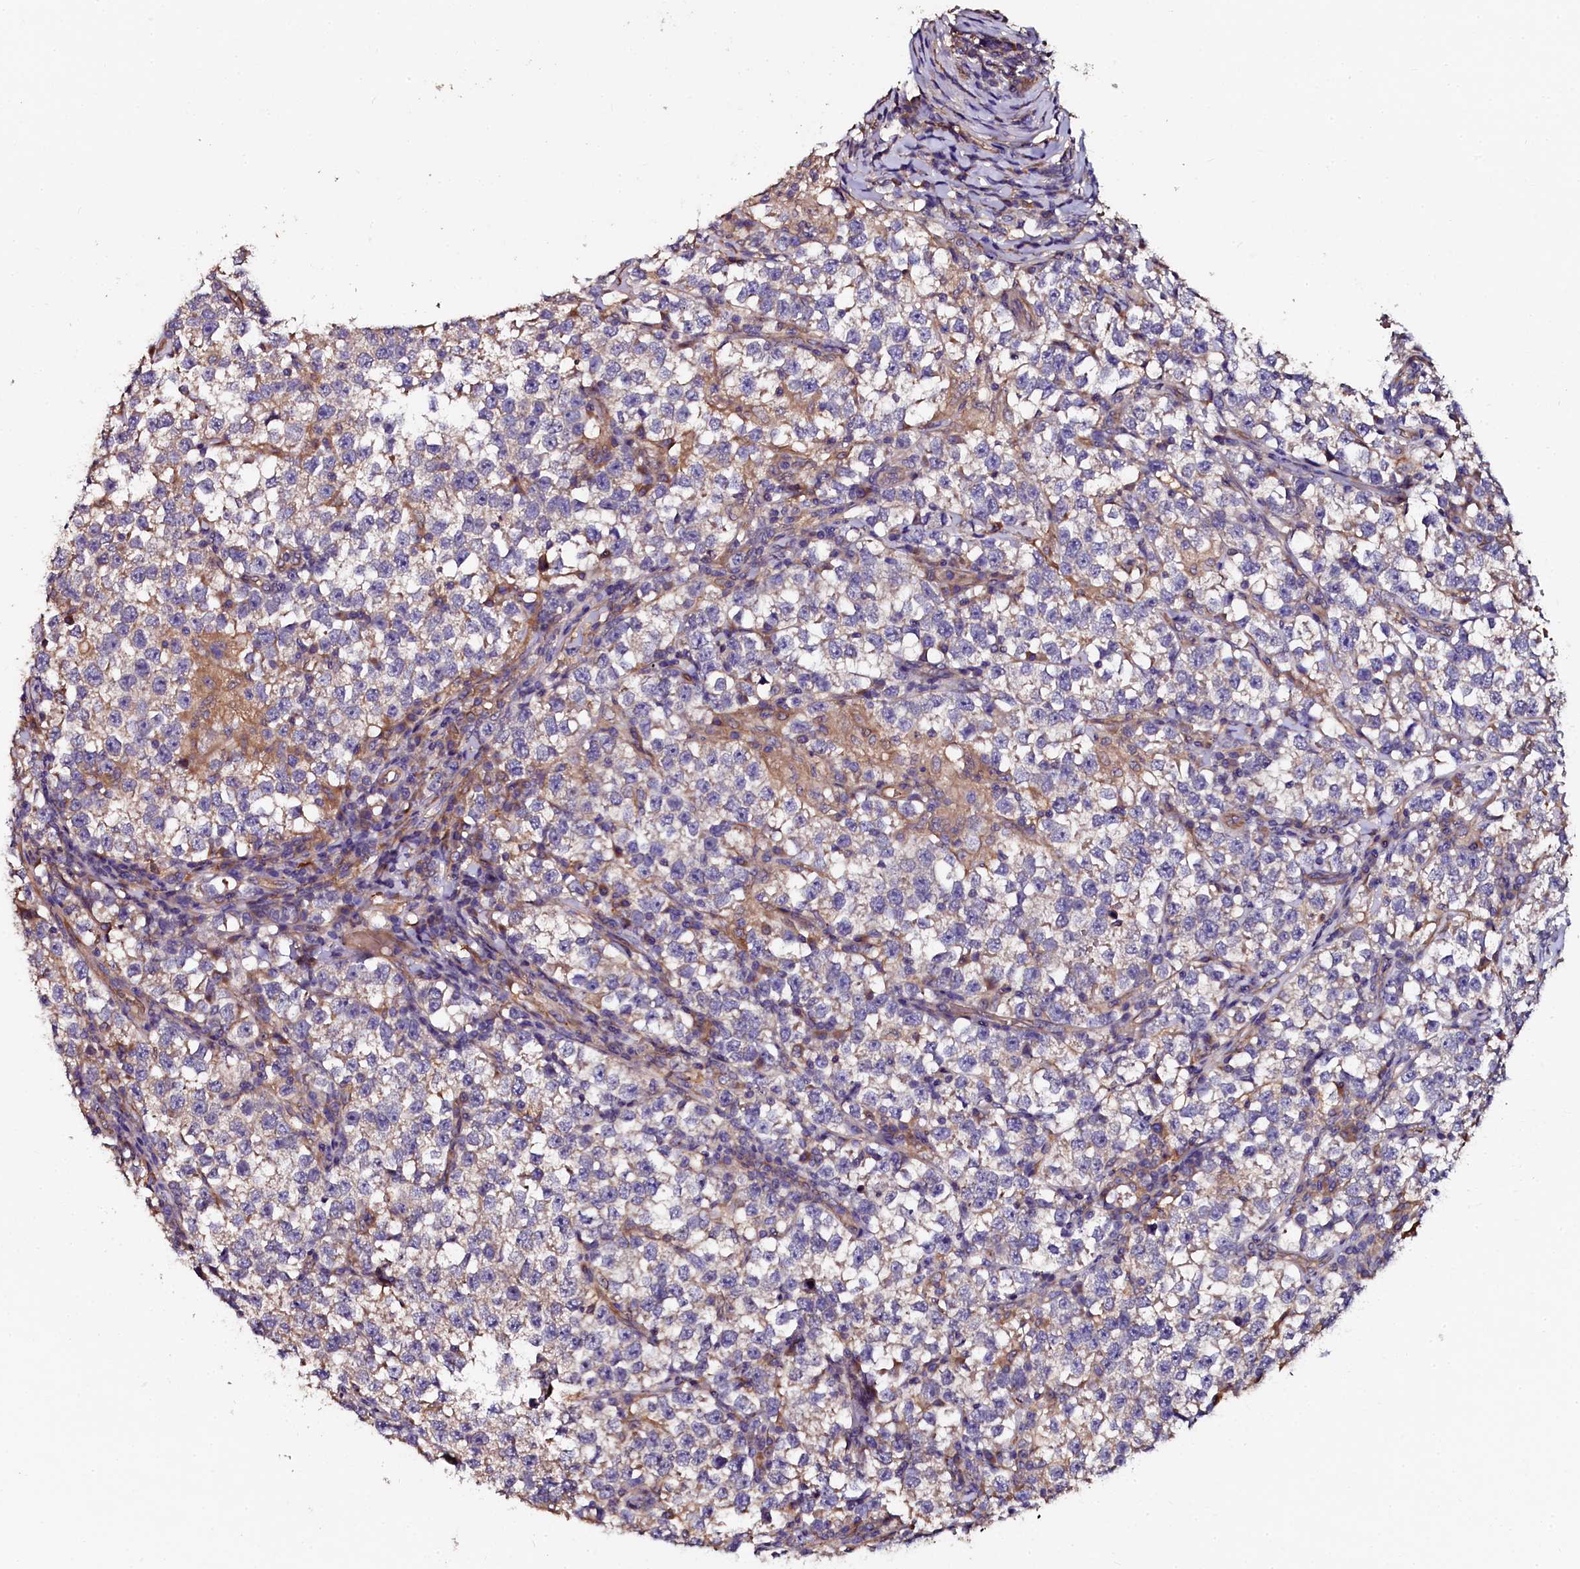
{"staining": {"intensity": "negative", "quantity": "none", "location": "none"}, "tissue": "testis cancer", "cell_type": "Tumor cells", "image_type": "cancer", "snomed": [{"axis": "morphology", "description": "Normal tissue, NOS"}, {"axis": "morphology", "description": "Seminoma, NOS"}, {"axis": "topography", "description": "Testis"}], "caption": "Tumor cells show no significant protein positivity in seminoma (testis).", "gene": "APPL2", "patient": {"sex": "male", "age": 43}}